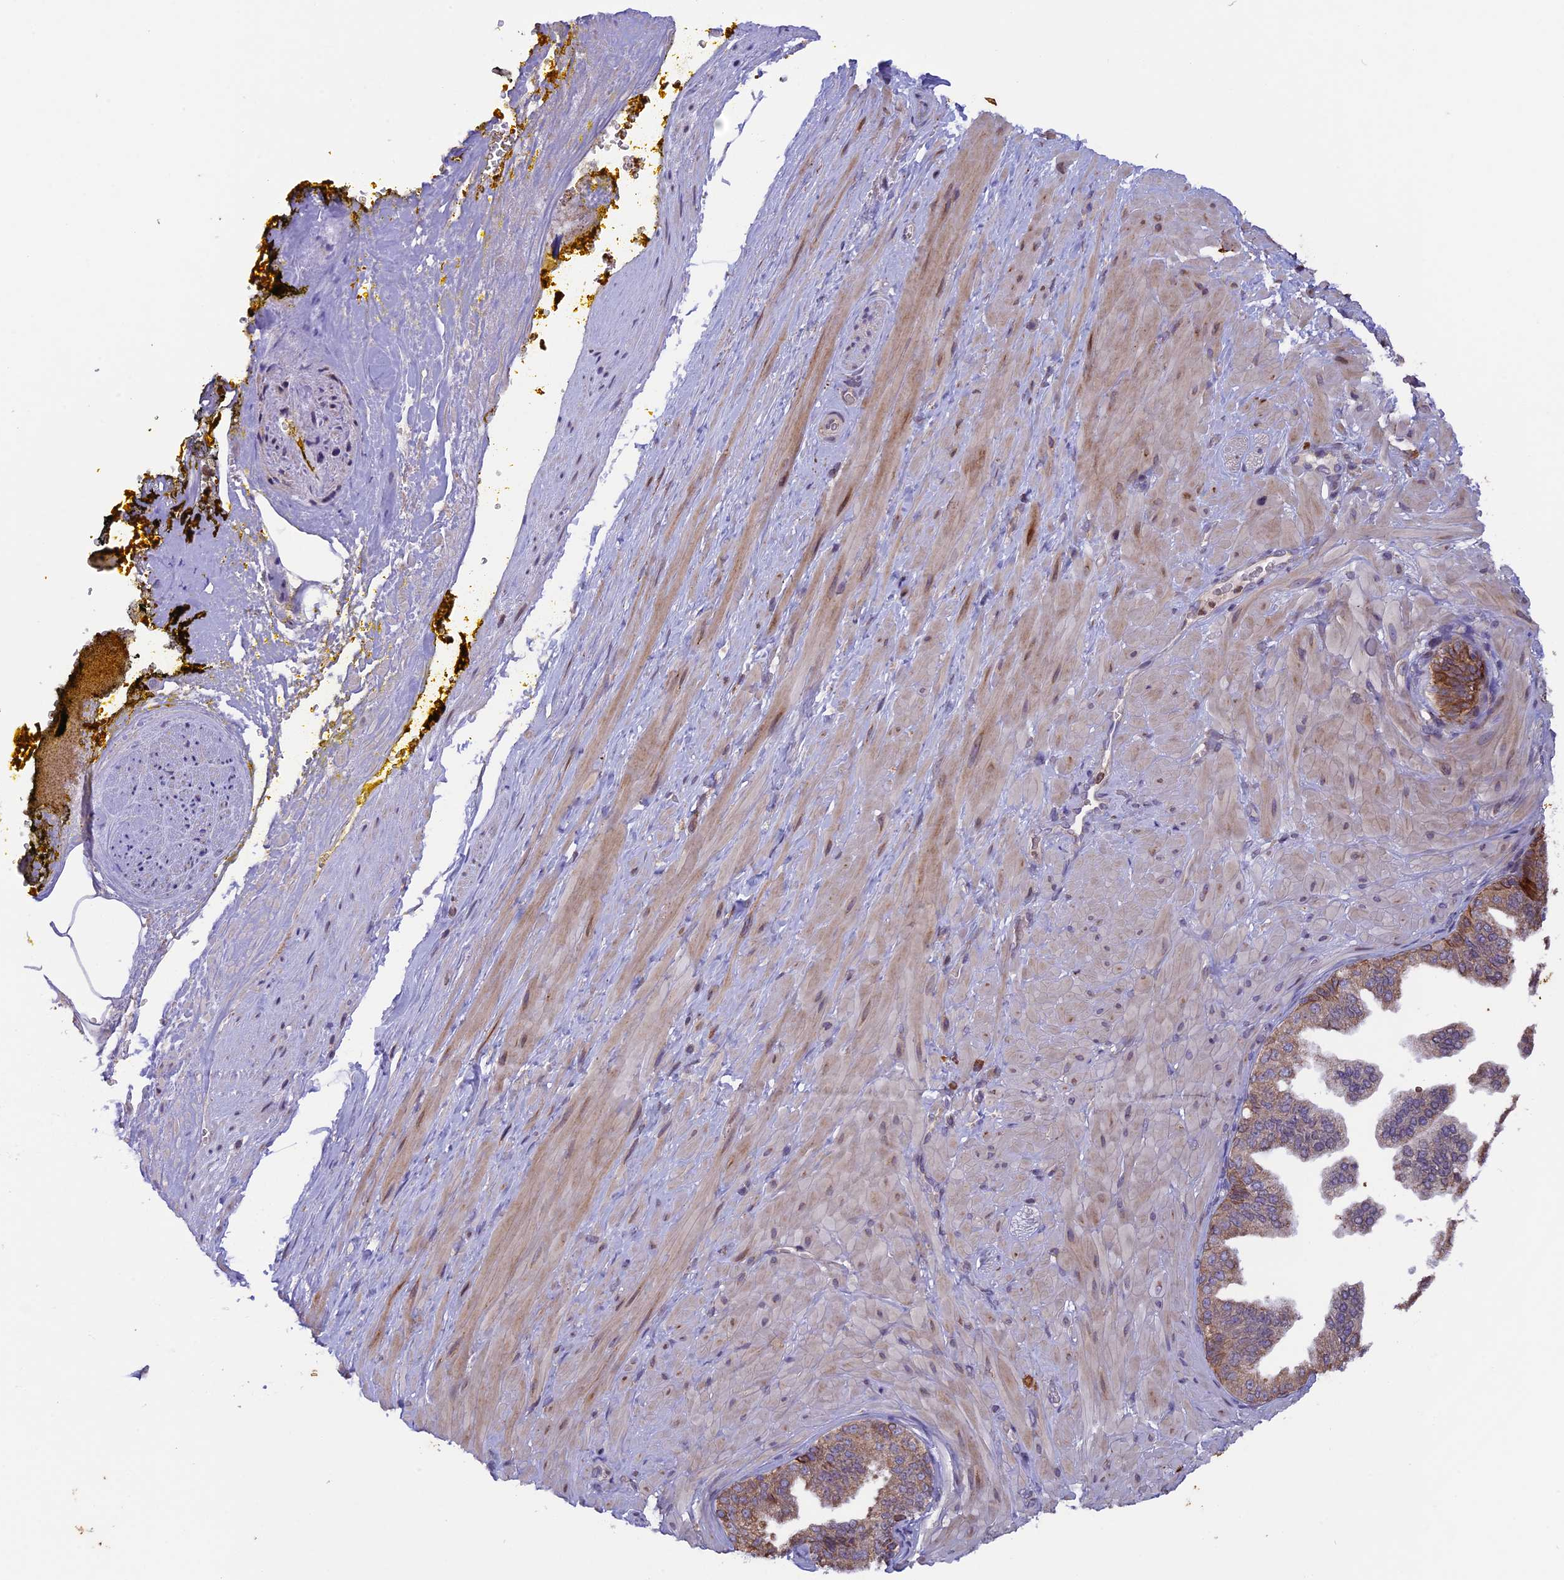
{"staining": {"intensity": "negative", "quantity": "none", "location": "none"}, "tissue": "adipose tissue", "cell_type": "Adipocytes", "image_type": "normal", "snomed": [{"axis": "morphology", "description": "Normal tissue, NOS"}, {"axis": "morphology", "description": "Adenocarcinoma, Low grade"}, {"axis": "topography", "description": "Prostate"}, {"axis": "topography", "description": "Peripheral nerve tissue"}], "caption": "Adipocytes show no significant staining in unremarkable adipose tissue. (DAB immunohistochemistry (IHC), high magnification).", "gene": "DMRTA2", "patient": {"sex": "male", "age": 63}}